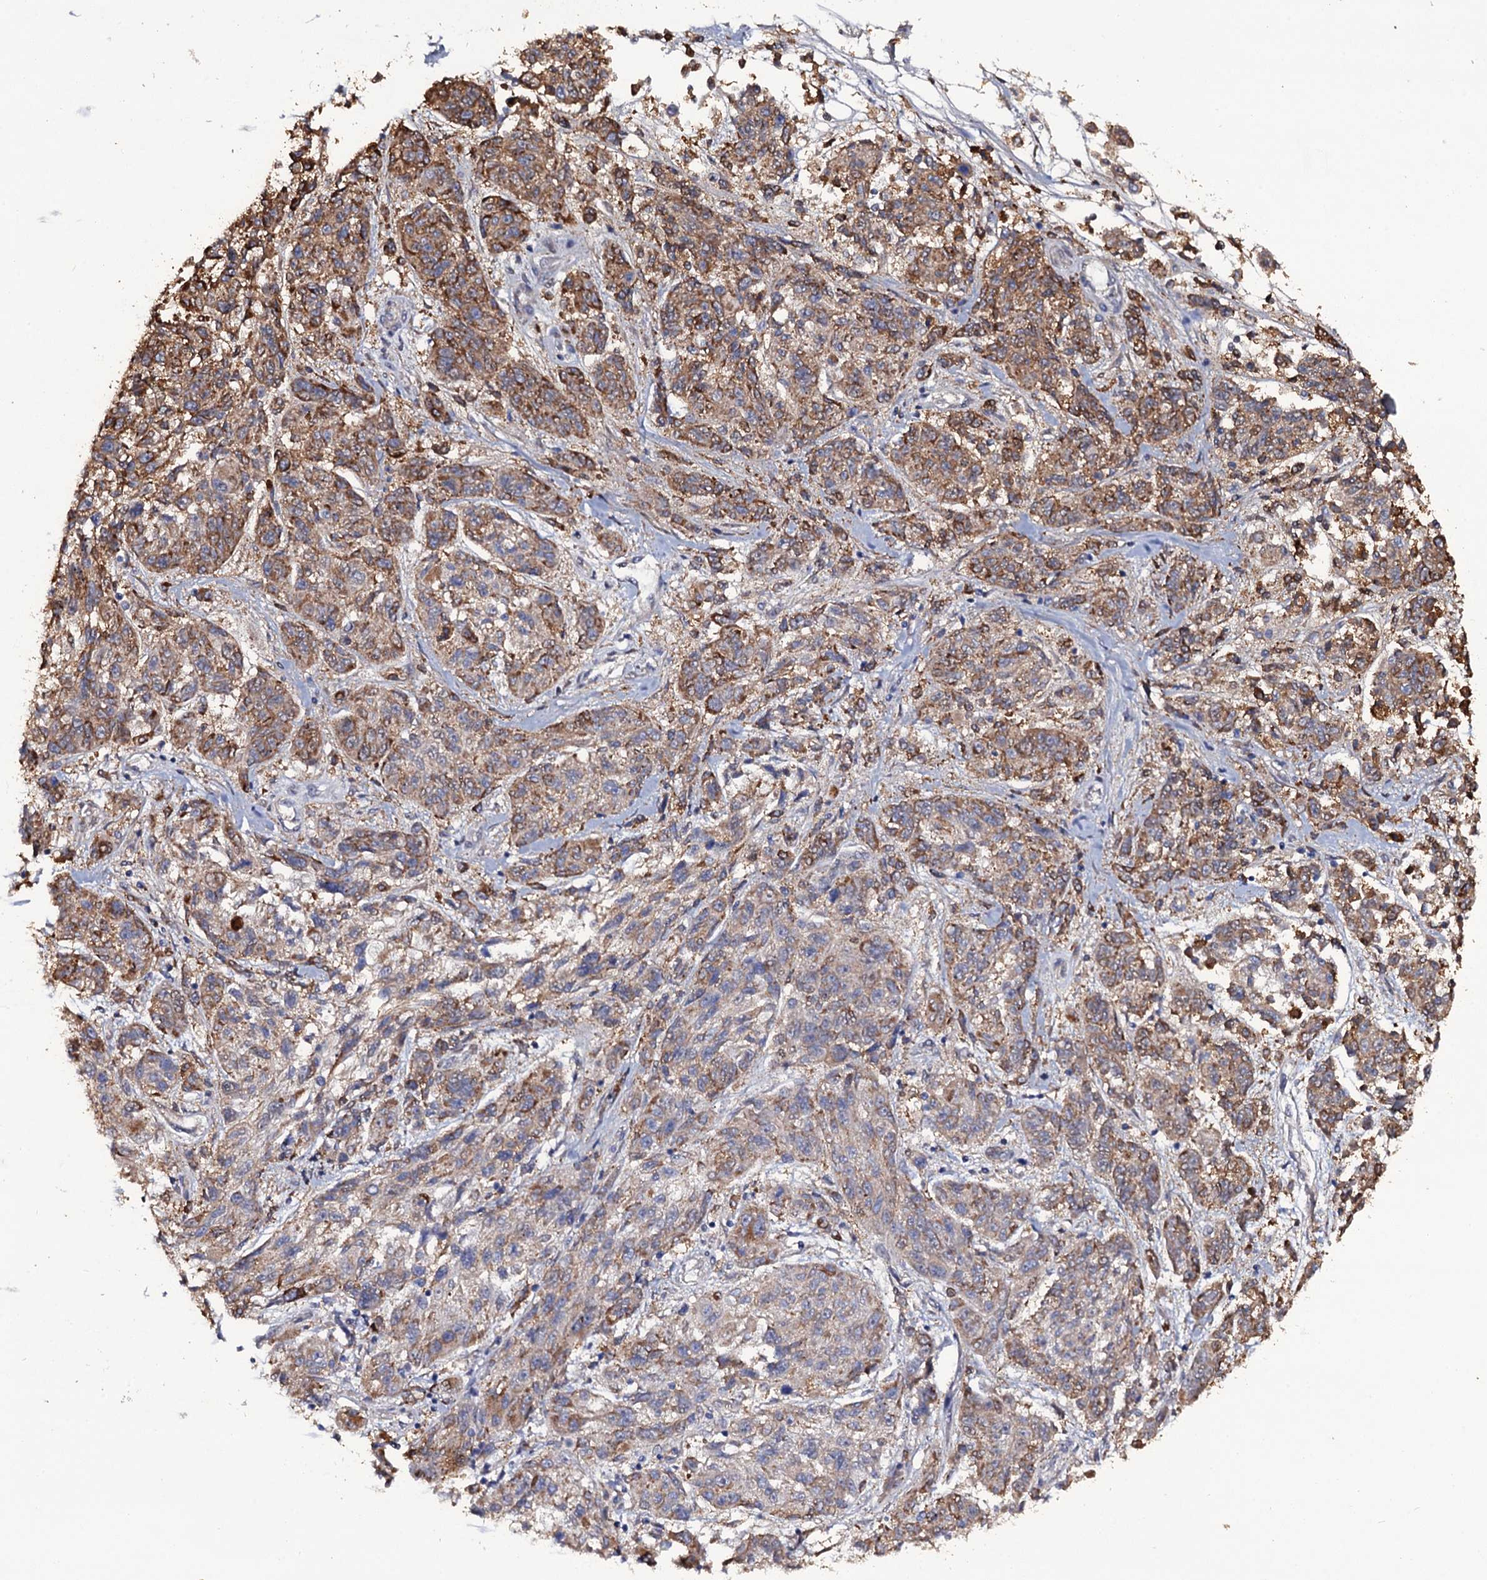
{"staining": {"intensity": "moderate", "quantity": ">75%", "location": "cytoplasmic/membranous"}, "tissue": "melanoma", "cell_type": "Tumor cells", "image_type": "cancer", "snomed": [{"axis": "morphology", "description": "Malignant melanoma, NOS"}, {"axis": "topography", "description": "Skin"}], "caption": "A micrograph of melanoma stained for a protein displays moderate cytoplasmic/membranous brown staining in tumor cells. The staining is performed using DAB brown chromogen to label protein expression. The nuclei are counter-stained blue using hematoxylin.", "gene": "TTC23", "patient": {"sex": "male", "age": 53}}